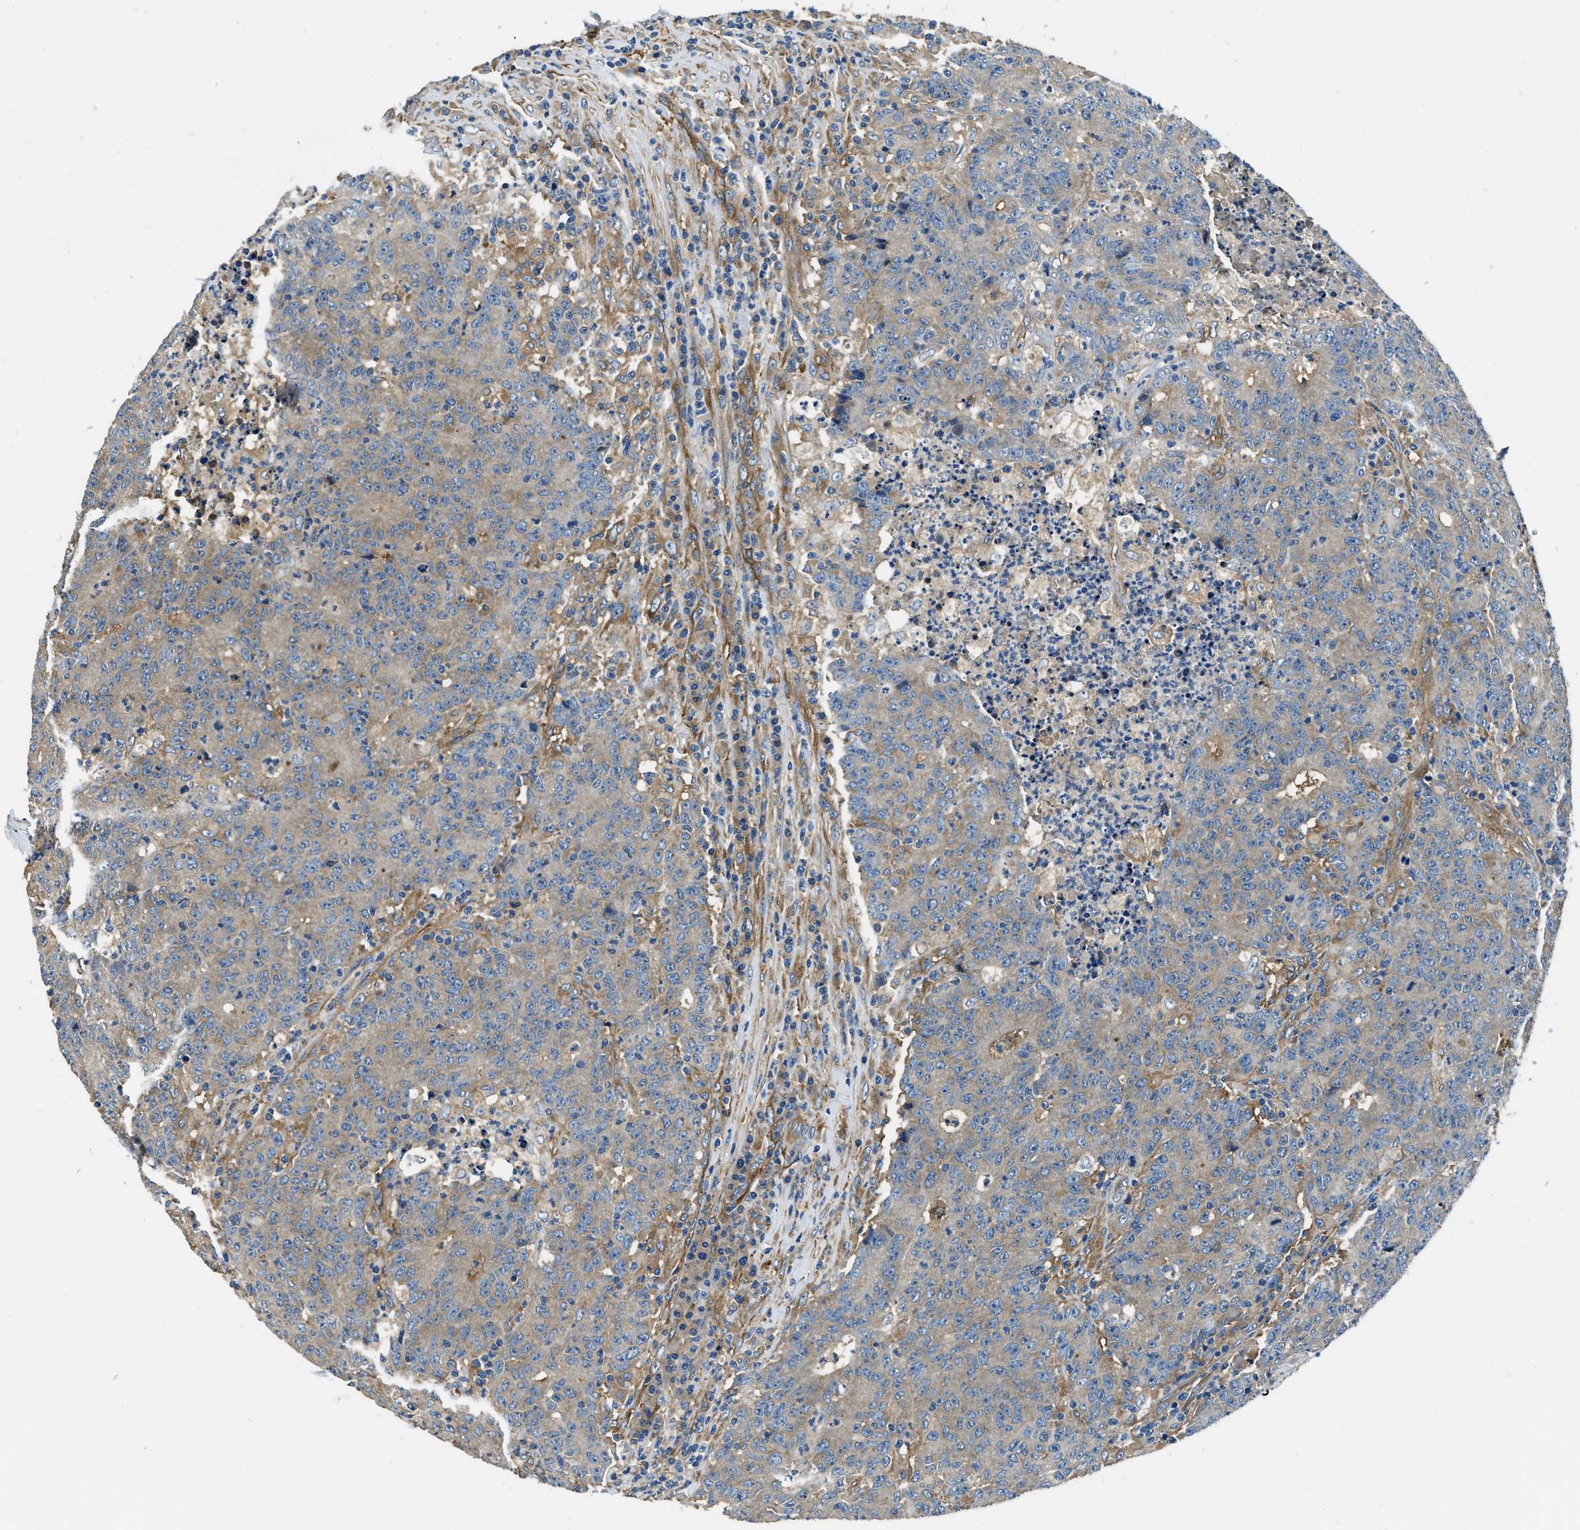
{"staining": {"intensity": "weak", "quantity": "25%-75%", "location": "cytoplasmic/membranous"}, "tissue": "colorectal cancer", "cell_type": "Tumor cells", "image_type": "cancer", "snomed": [{"axis": "morphology", "description": "Normal tissue, NOS"}, {"axis": "morphology", "description": "Adenocarcinoma, NOS"}, {"axis": "topography", "description": "Colon"}], "caption": "Immunohistochemistry image of neoplastic tissue: colorectal cancer (adenocarcinoma) stained using immunohistochemistry (IHC) exhibits low levels of weak protein expression localized specifically in the cytoplasmic/membranous of tumor cells, appearing as a cytoplasmic/membranous brown color.", "gene": "EEA1", "patient": {"sex": "female", "age": 75}}